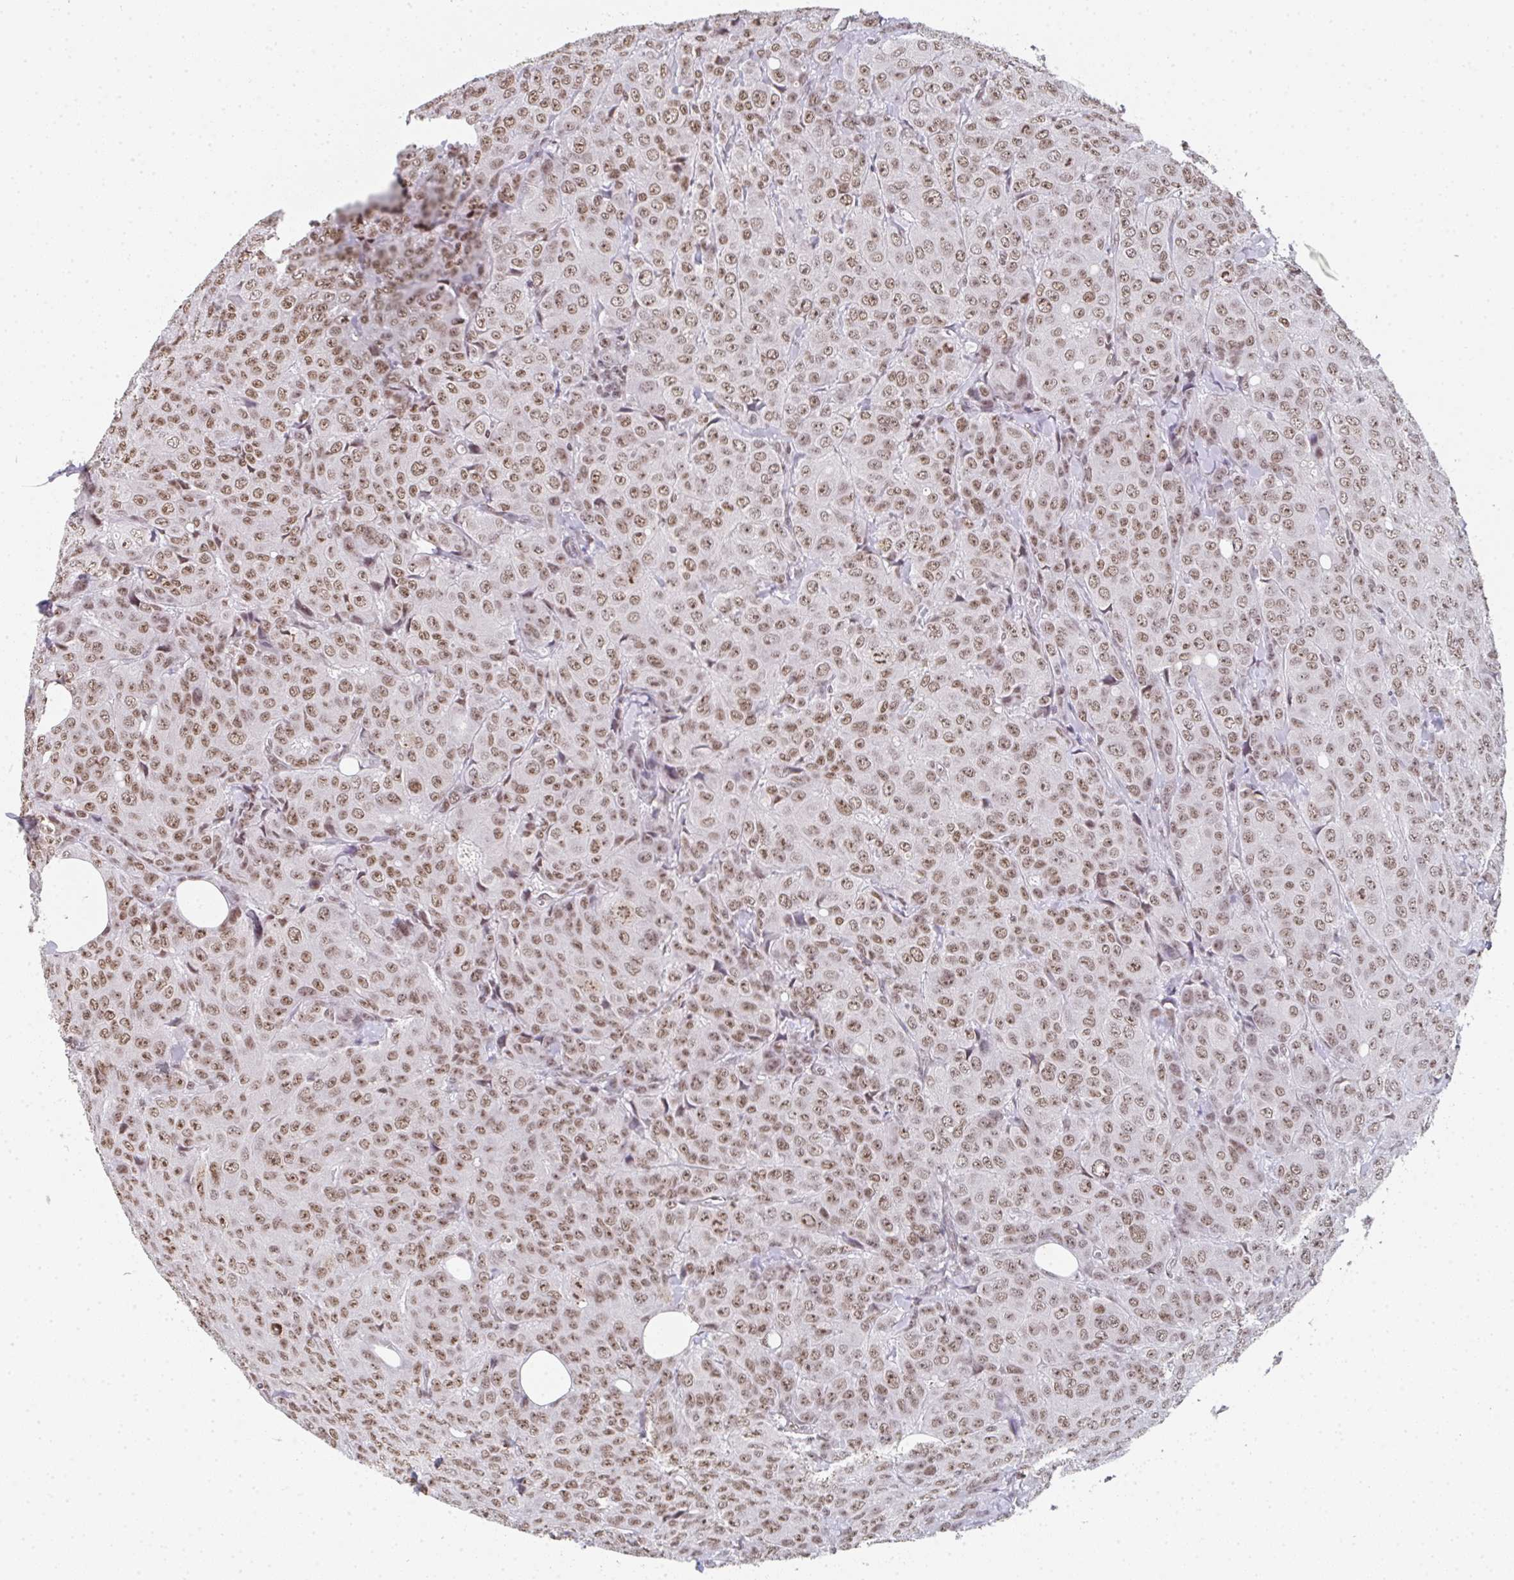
{"staining": {"intensity": "moderate", "quantity": ">75%", "location": "nuclear"}, "tissue": "breast cancer", "cell_type": "Tumor cells", "image_type": "cancer", "snomed": [{"axis": "morphology", "description": "Duct carcinoma"}, {"axis": "topography", "description": "Breast"}], "caption": "Immunohistochemical staining of human breast cancer (invasive ductal carcinoma) displays moderate nuclear protein expression in about >75% of tumor cells. The staining is performed using DAB brown chromogen to label protein expression. The nuclei are counter-stained blue using hematoxylin.", "gene": "DKC1", "patient": {"sex": "female", "age": 43}}